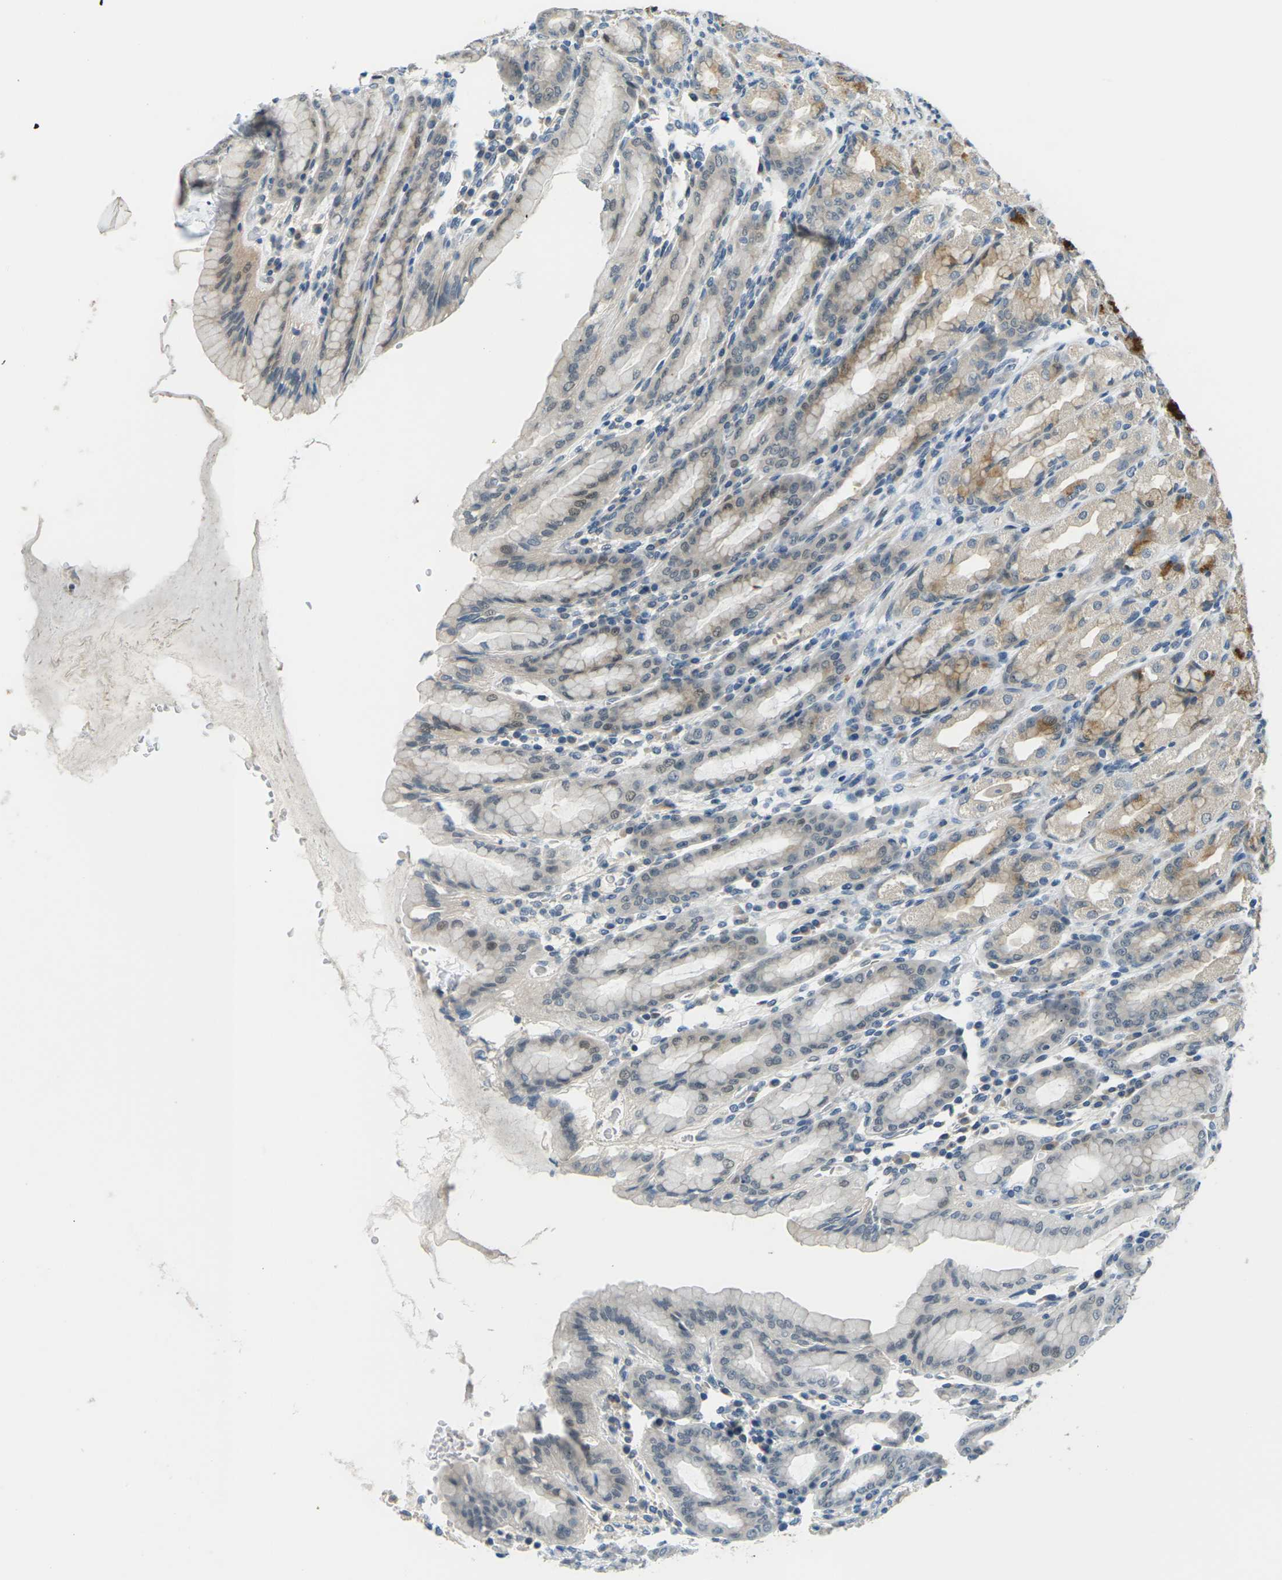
{"staining": {"intensity": "moderate", "quantity": "<25%", "location": "cytoplasmic/membranous"}, "tissue": "stomach", "cell_type": "Glandular cells", "image_type": "normal", "snomed": [{"axis": "morphology", "description": "Normal tissue, NOS"}, {"axis": "topography", "description": "Stomach, upper"}], "caption": "Stomach was stained to show a protein in brown. There is low levels of moderate cytoplasmic/membranous staining in approximately <25% of glandular cells. (DAB IHC, brown staining for protein, blue staining for nuclei).", "gene": "SLC13A3", "patient": {"sex": "male", "age": 68}}